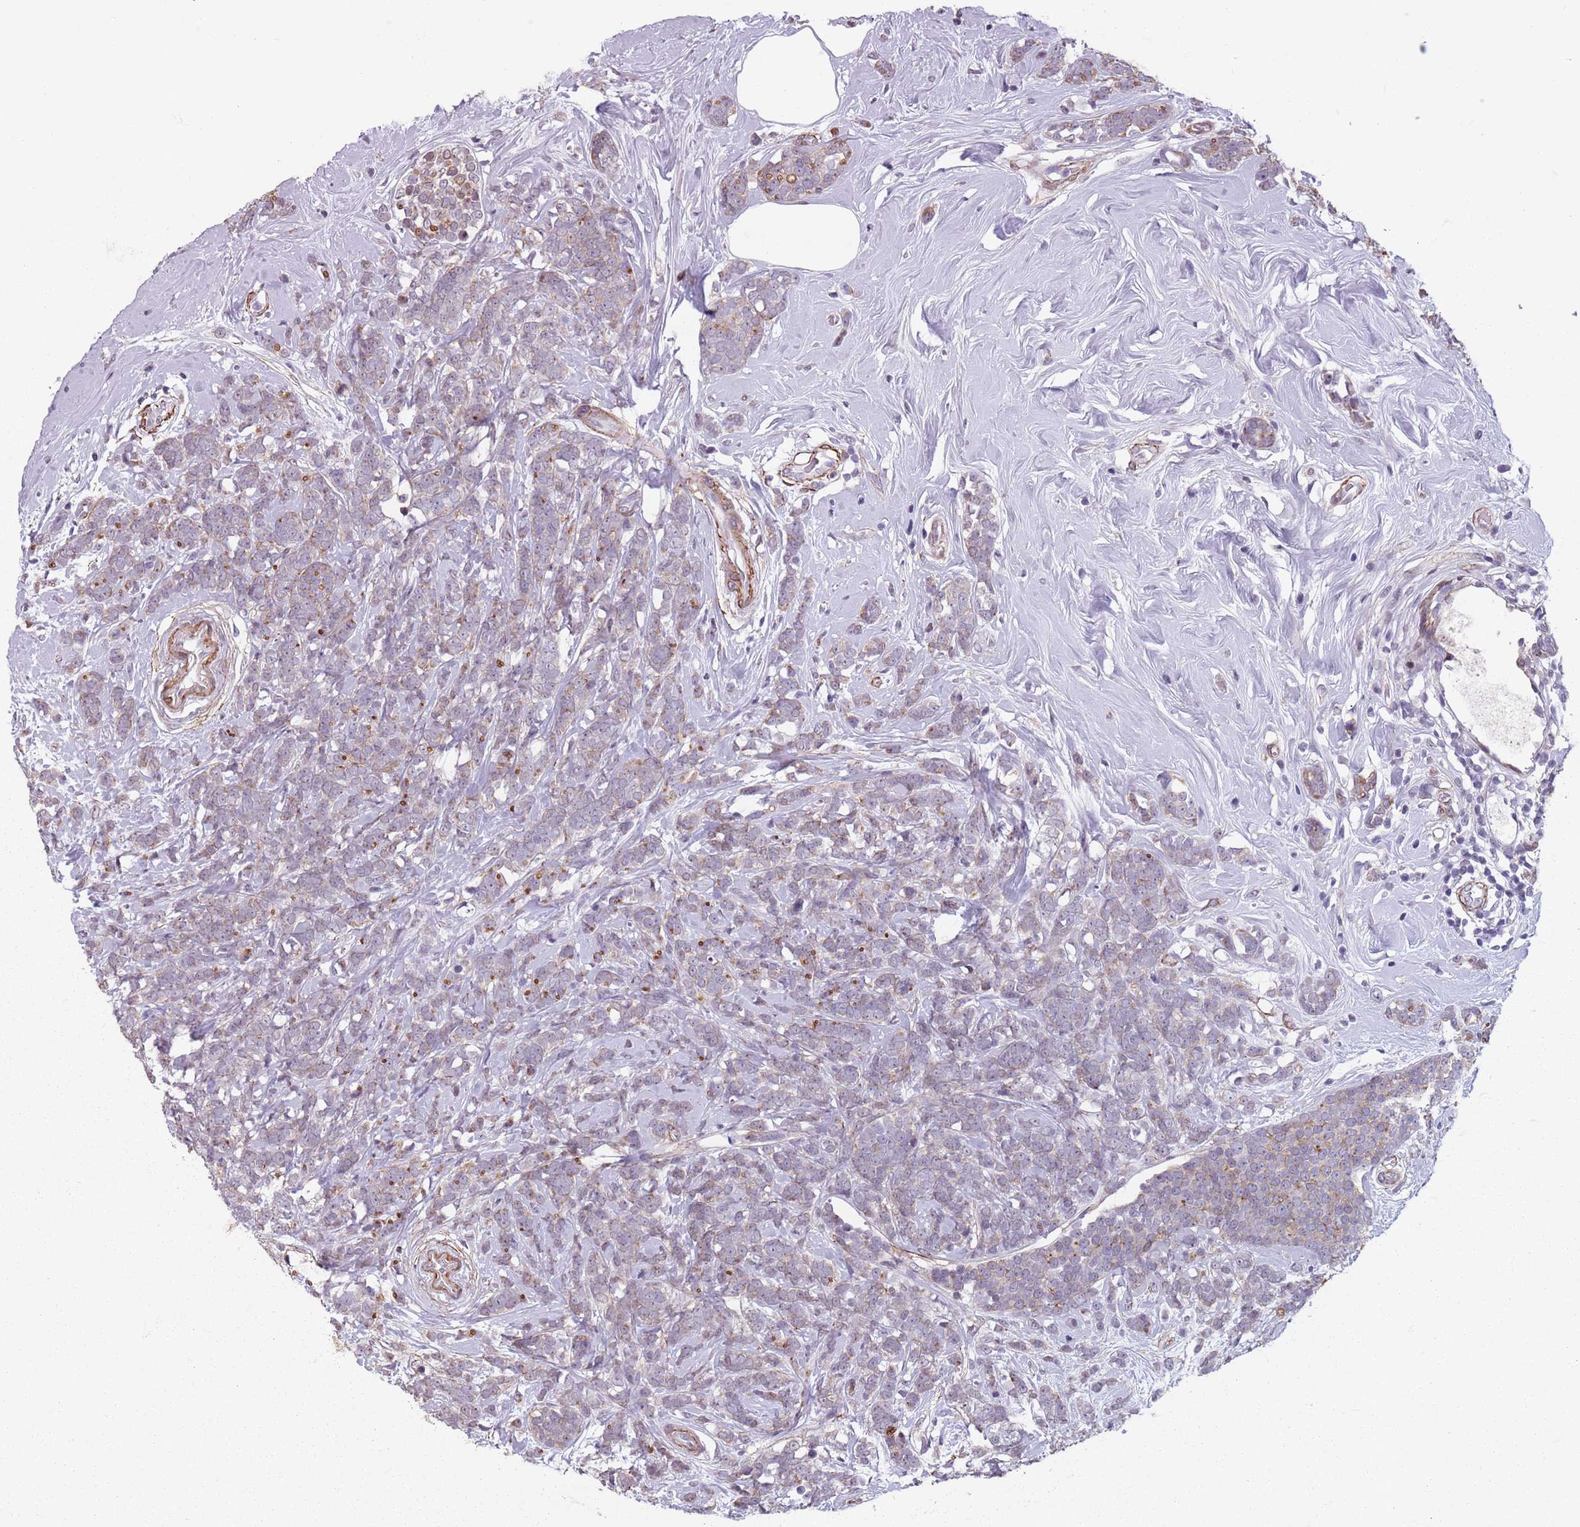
{"staining": {"intensity": "weak", "quantity": "25%-75%", "location": "cytoplasmic/membranous"}, "tissue": "breast cancer", "cell_type": "Tumor cells", "image_type": "cancer", "snomed": [{"axis": "morphology", "description": "Lobular carcinoma"}, {"axis": "topography", "description": "Breast"}], "caption": "A brown stain highlights weak cytoplasmic/membranous positivity of a protein in breast cancer tumor cells. Nuclei are stained in blue.", "gene": "TMC4", "patient": {"sex": "female", "age": 58}}